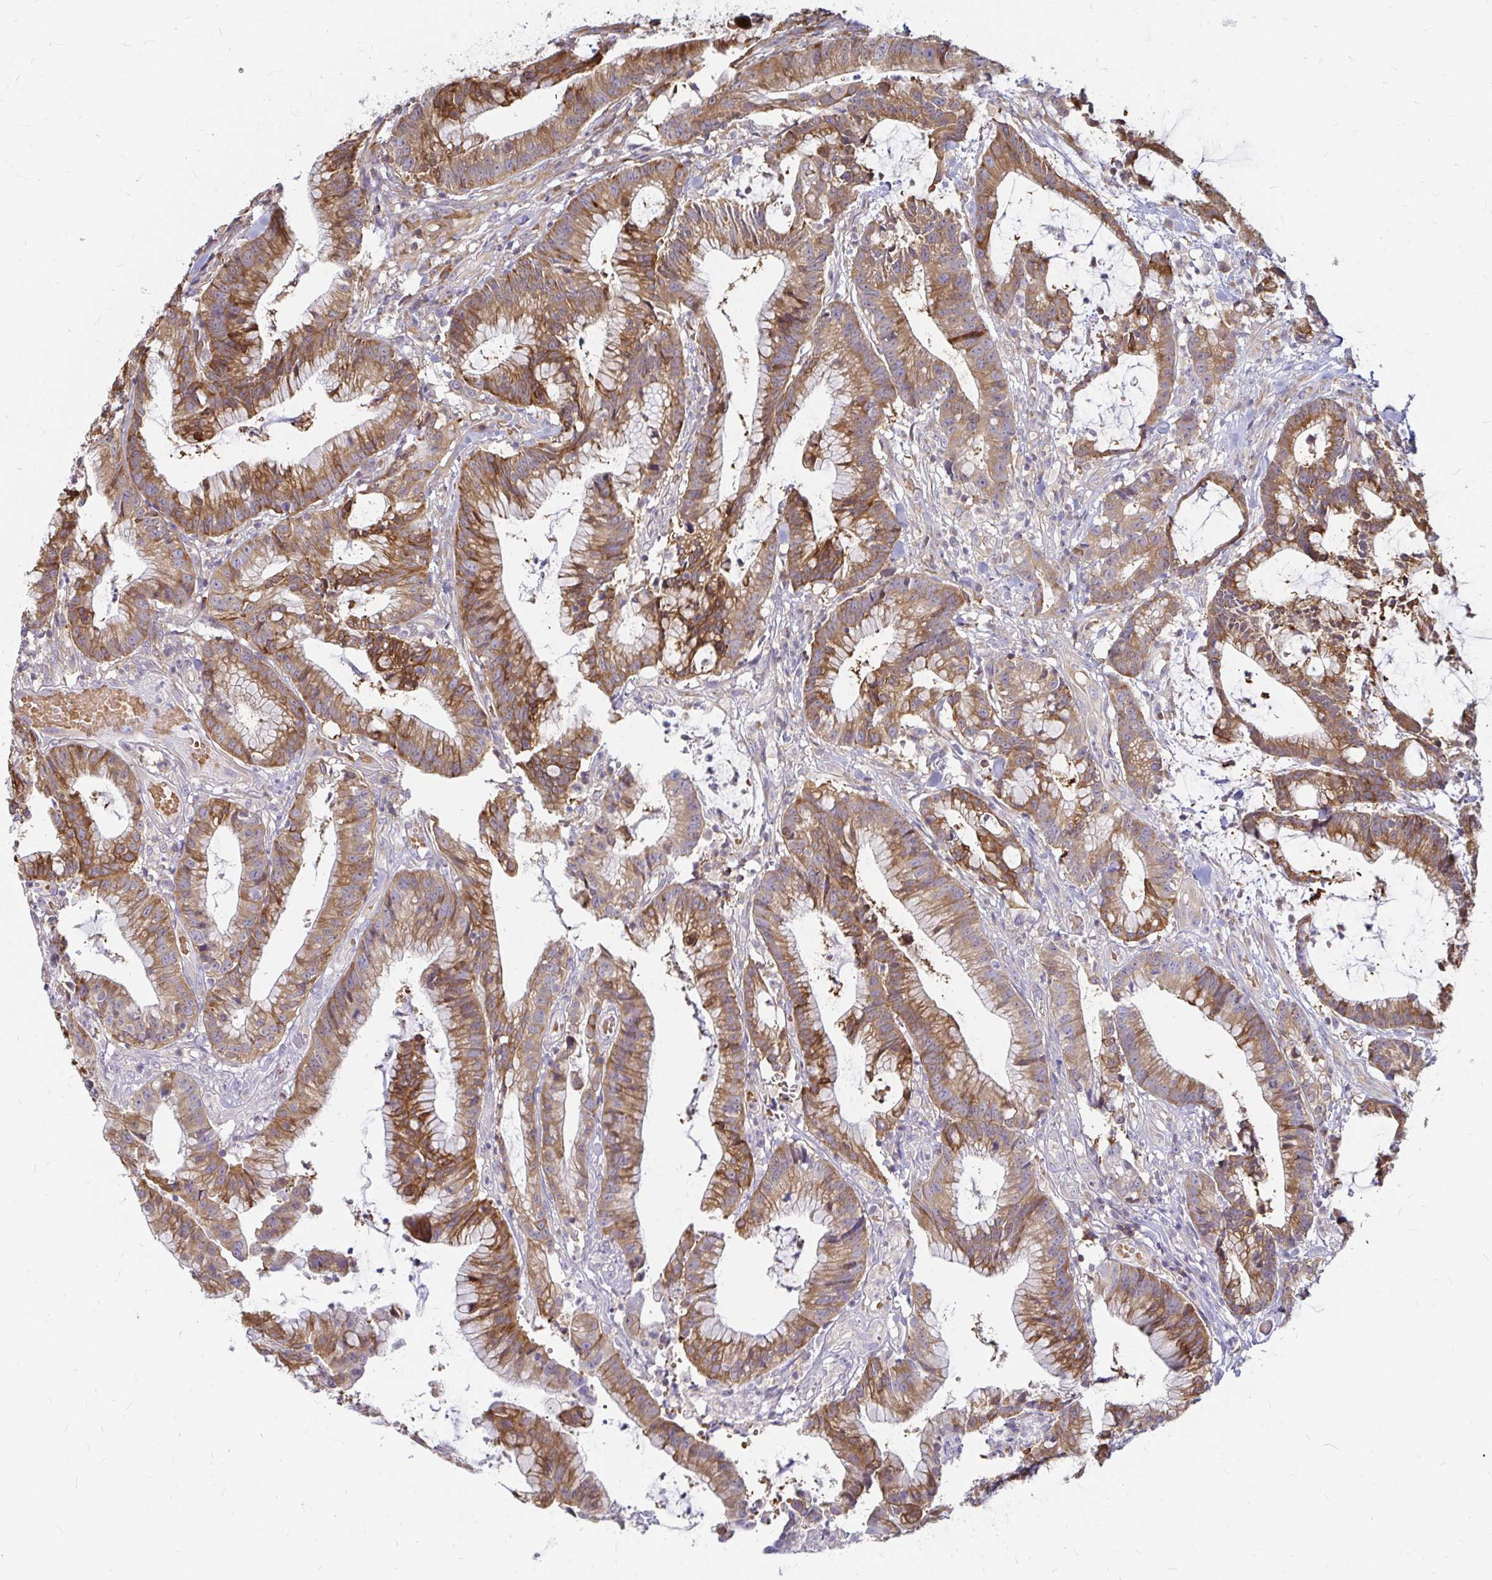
{"staining": {"intensity": "moderate", "quantity": ">75%", "location": "cytoplasmic/membranous"}, "tissue": "colorectal cancer", "cell_type": "Tumor cells", "image_type": "cancer", "snomed": [{"axis": "morphology", "description": "Adenocarcinoma, NOS"}, {"axis": "topography", "description": "Colon"}], "caption": "Protein staining by immunohistochemistry (IHC) demonstrates moderate cytoplasmic/membranous expression in approximately >75% of tumor cells in colorectal cancer.", "gene": "CAST", "patient": {"sex": "female", "age": 78}}